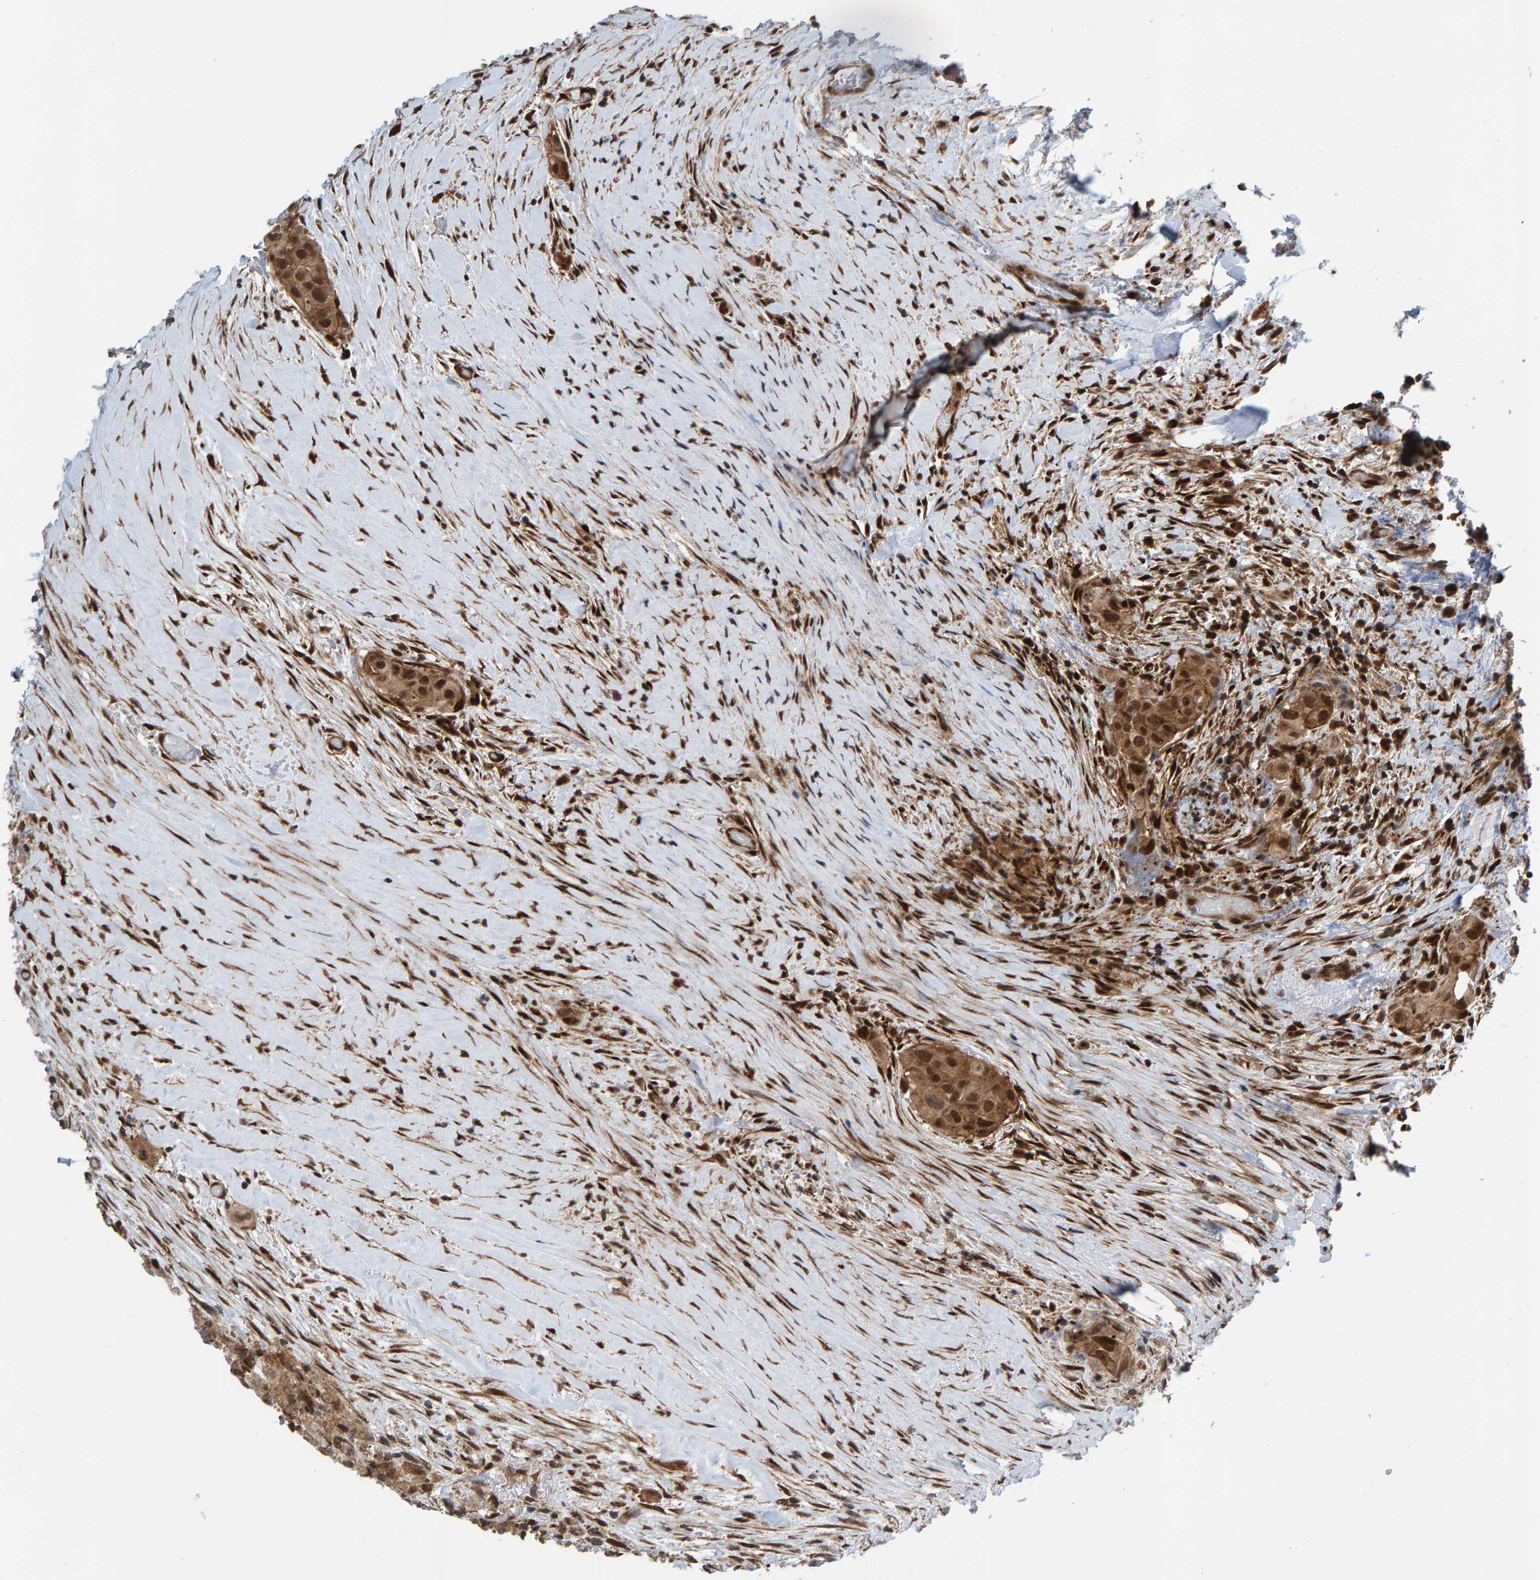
{"staining": {"intensity": "moderate", "quantity": ">75%", "location": "cytoplasmic/membranous,nuclear"}, "tissue": "thyroid cancer", "cell_type": "Tumor cells", "image_type": "cancer", "snomed": [{"axis": "morphology", "description": "Papillary adenocarcinoma, NOS"}, {"axis": "topography", "description": "Thyroid gland"}], "caption": "Immunohistochemical staining of thyroid cancer reveals moderate cytoplasmic/membranous and nuclear protein expression in about >75% of tumor cells.", "gene": "ZNF366", "patient": {"sex": "female", "age": 59}}